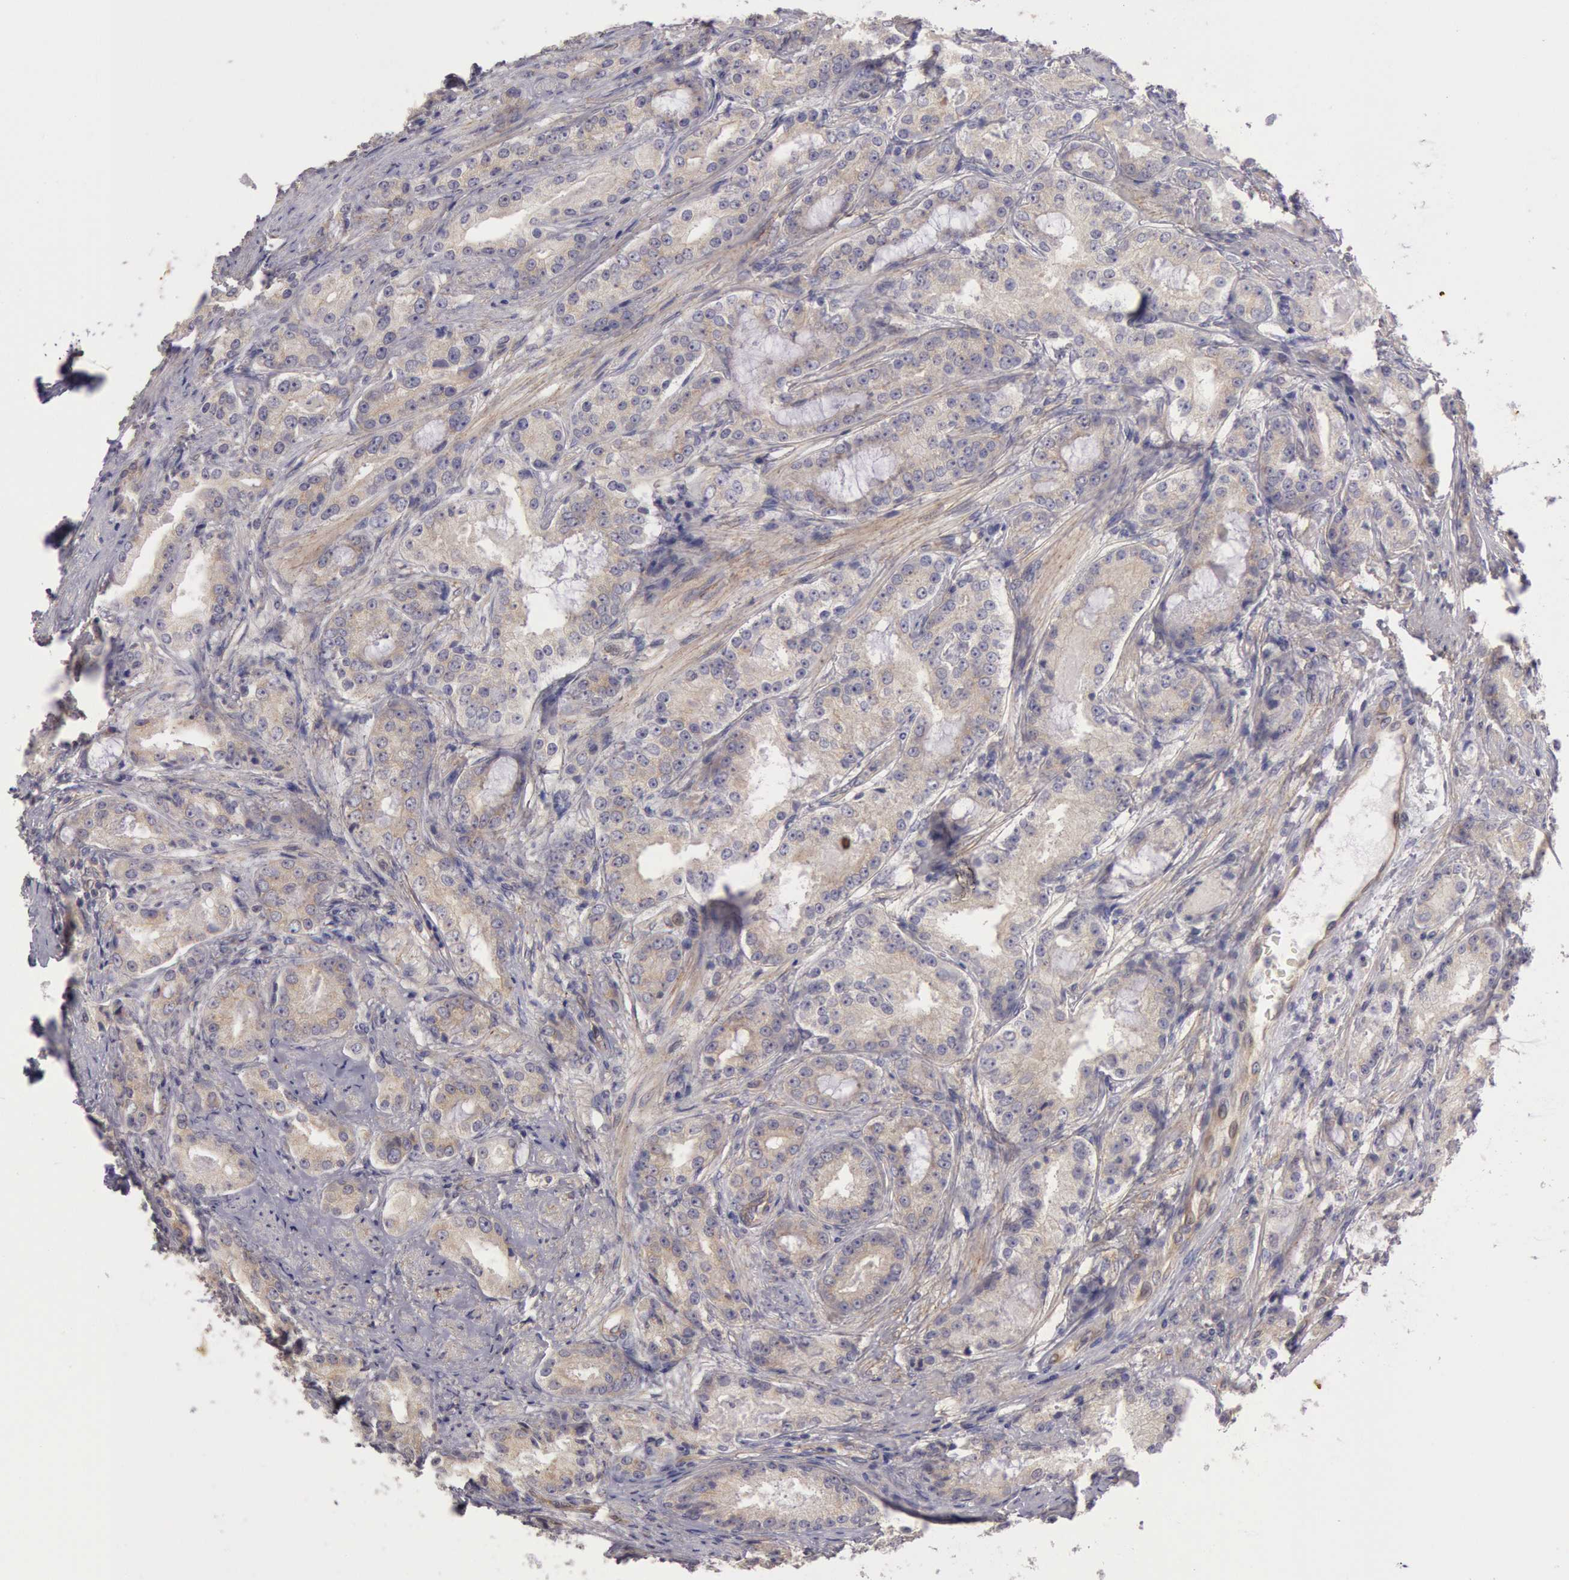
{"staining": {"intensity": "negative", "quantity": "none", "location": "none"}, "tissue": "prostate cancer", "cell_type": "Tumor cells", "image_type": "cancer", "snomed": [{"axis": "morphology", "description": "Adenocarcinoma, Medium grade"}, {"axis": "topography", "description": "Prostate"}], "caption": "Histopathology image shows no protein positivity in tumor cells of adenocarcinoma (medium-grade) (prostate) tissue.", "gene": "AMOTL1", "patient": {"sex": "male", "age": 72}}